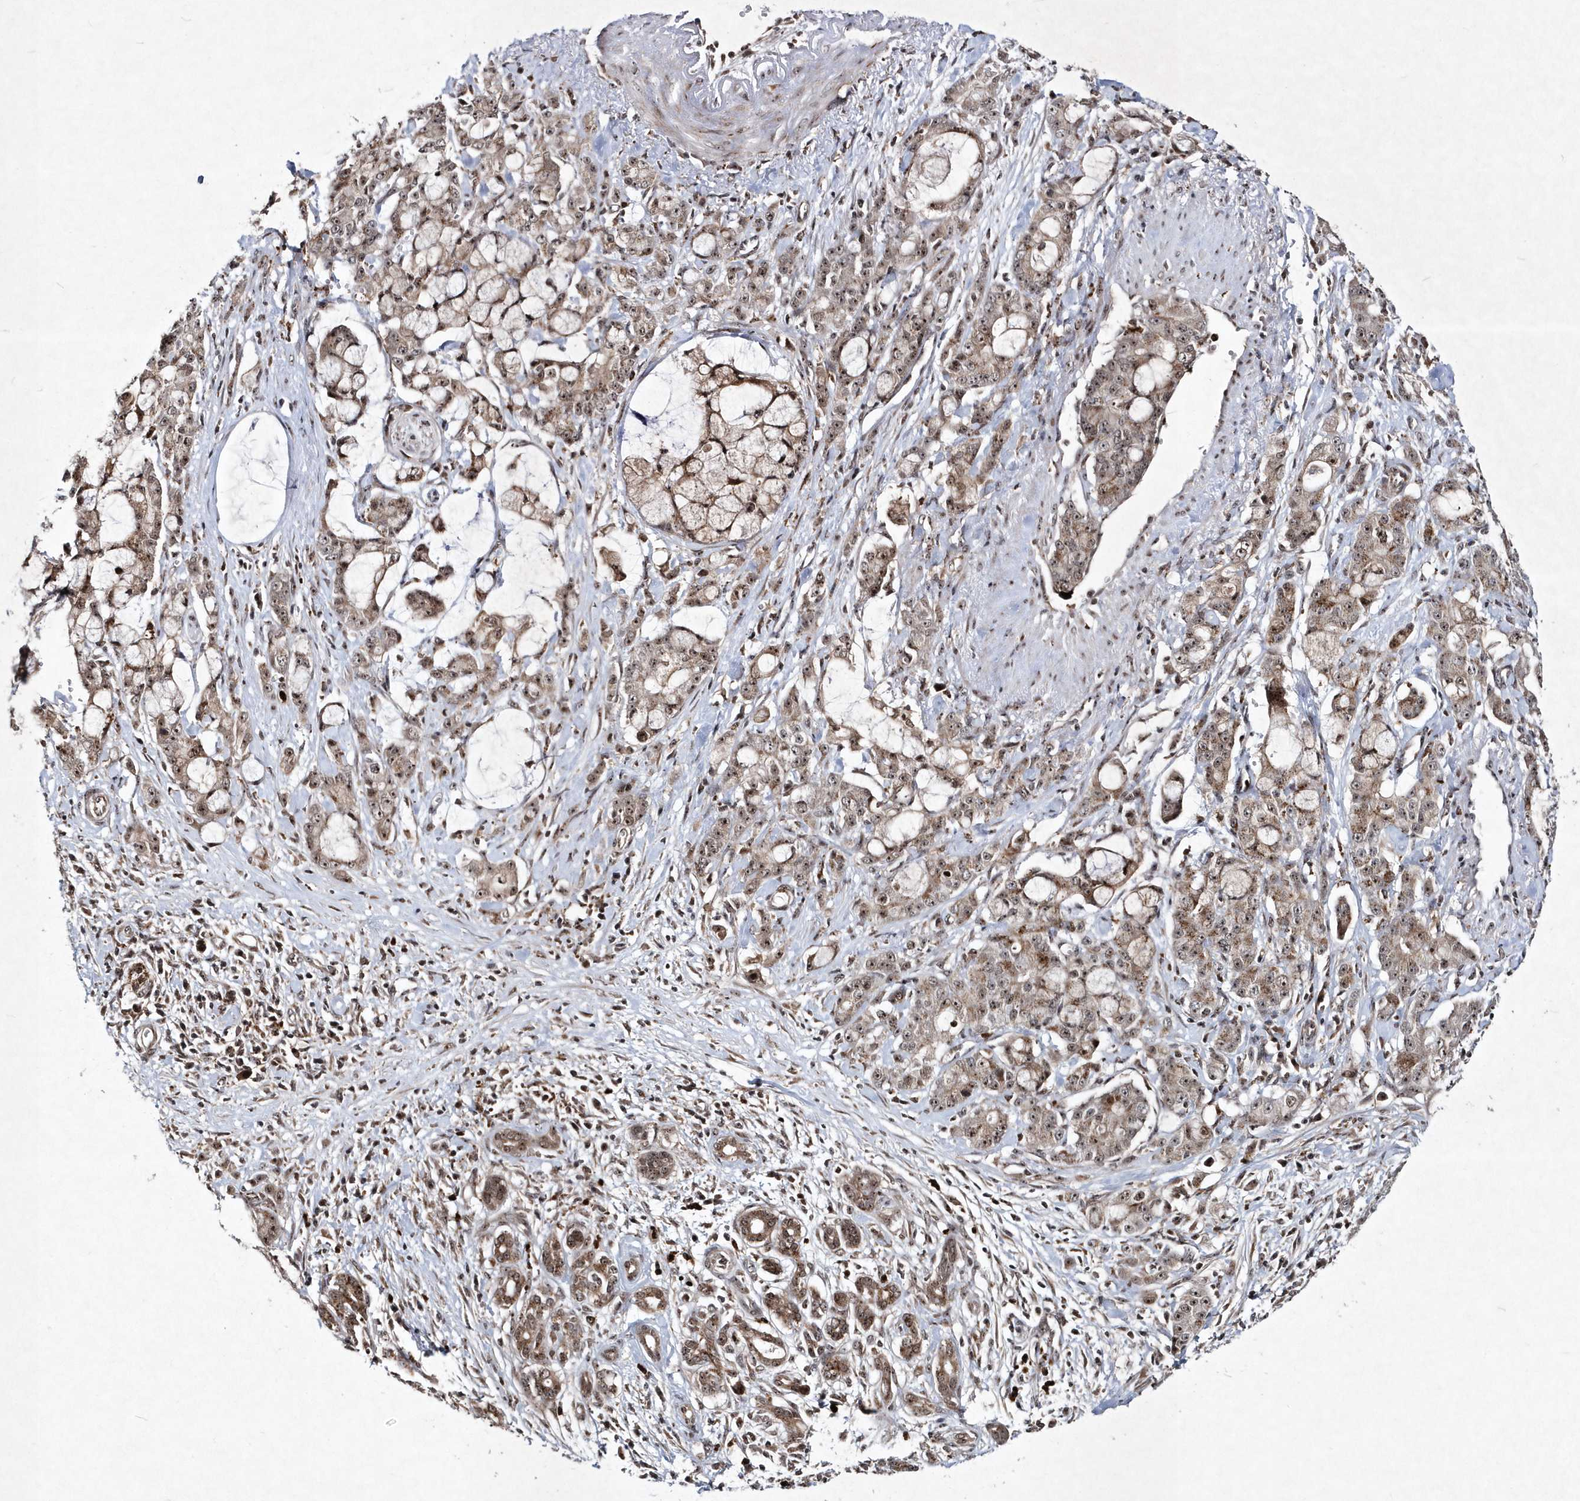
{"staining": {"intensity": "moderate", "quantity": ">75%", "location": "cytoplasmic/membranous,nuclear"}, "tissue": "pancreatic cancer", "cell_type": "Tumor cells", "image_type": "cancer", "snomed": [{"axis": "morphology", "description": "Adenocarcinoma, NOS"}, {"axis": "topography", "description": "Pancreas"}], "caption": "Immunohistochemistry staining of pancreatic cancer (adenocarcinoma), which demonstrates medium levels of moderate cytoplasmic/membranous and nuclear expression in approximately >75% of tumor cells indicating moderate cytoplasmic/membranous and nuclear protein expression. The staining was performed using DAB (brown) for protein detection and nuclei were counterstained in hematoxylin (blue).", "gene": "SOWAHB", "patient": {"sex": "female", "age": 73}}